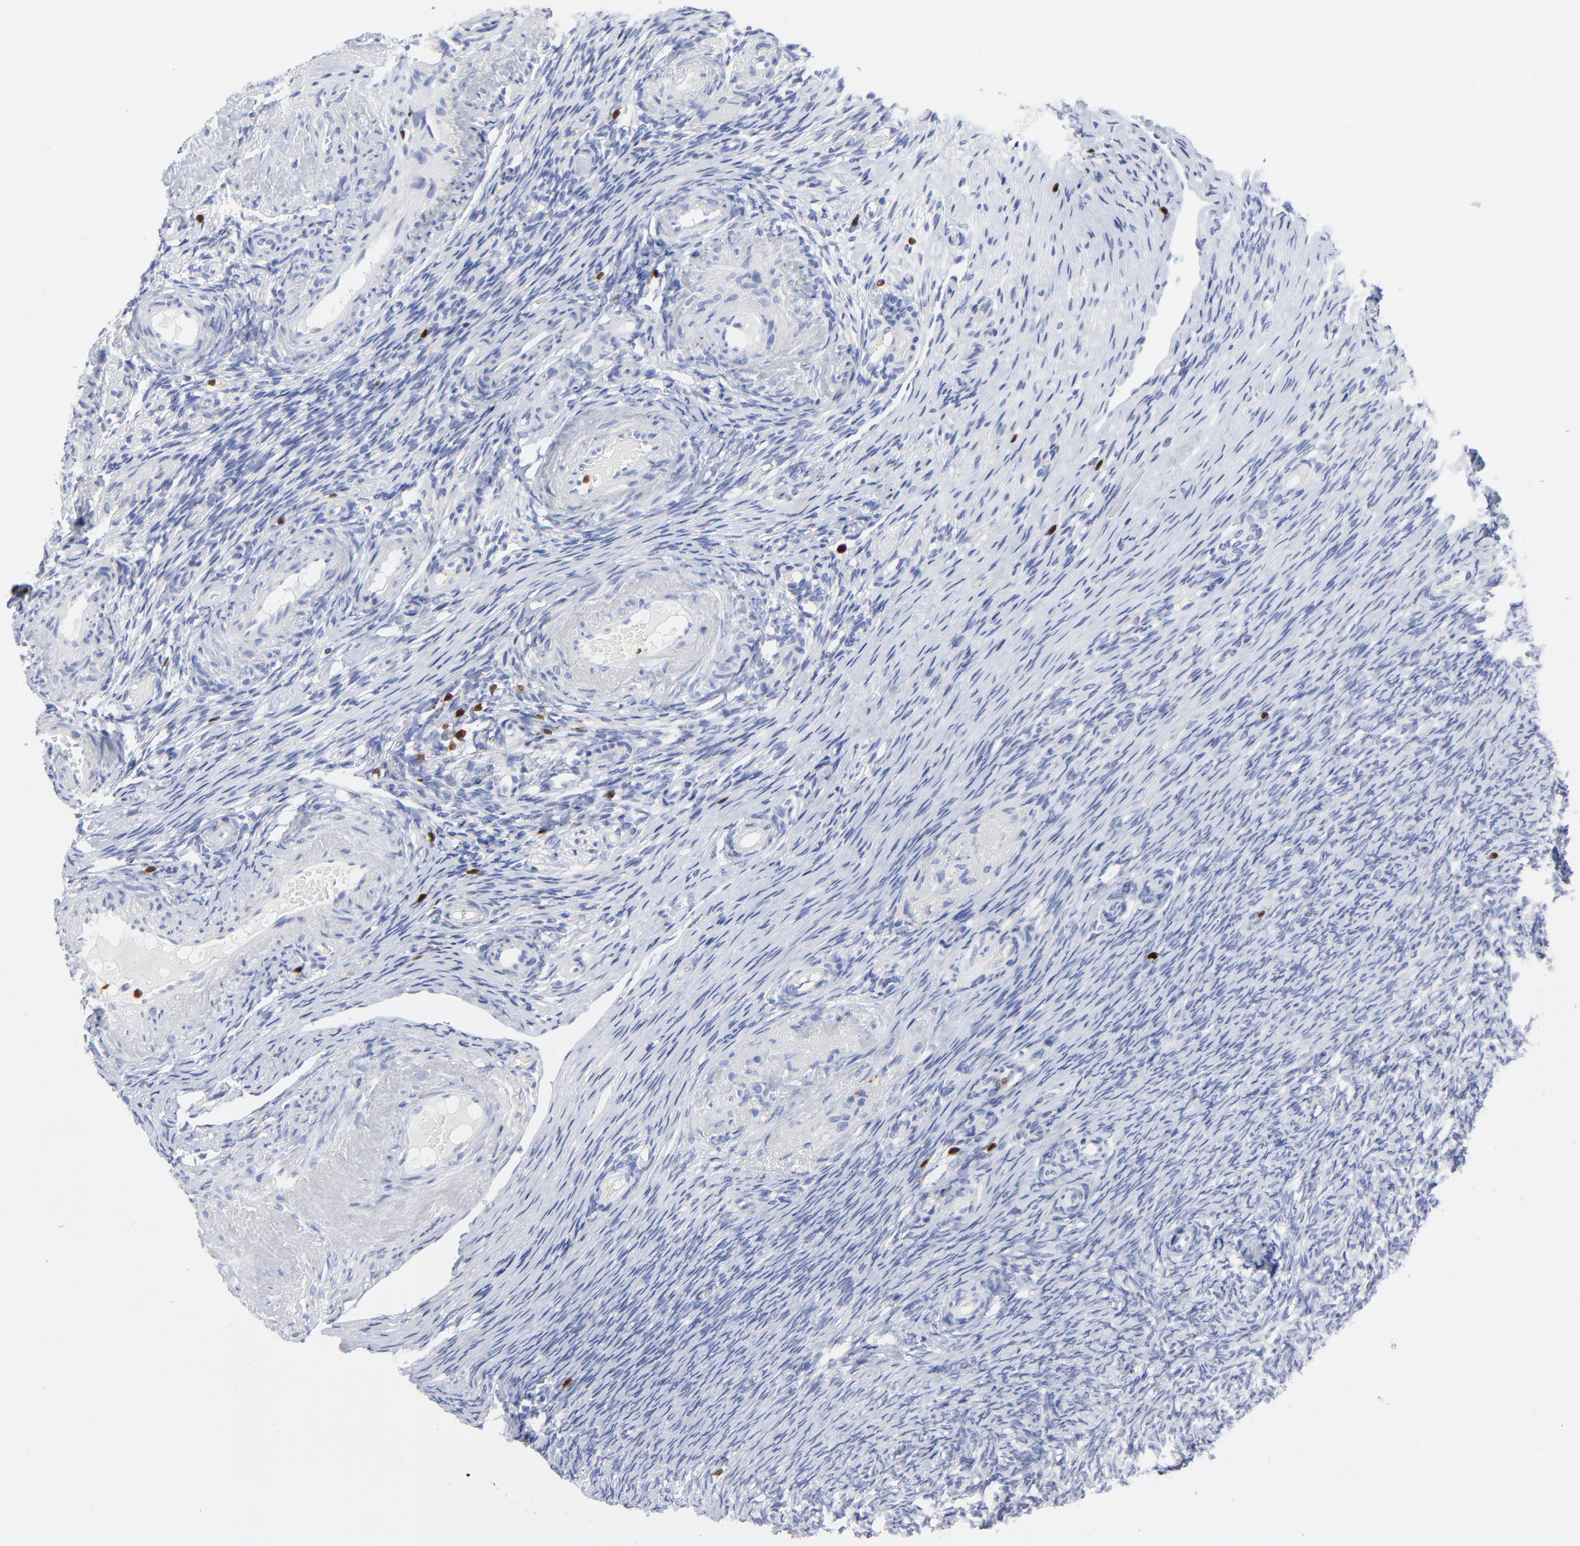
{"staining": {"intensity": "negative", "quantity": "none", "location": "none"}, "tissue": "ovary", "cell_type": "Follicle cells", "image_type": "normal", "snomed": [{"axis": "morphology", "description": "Normal tissue, NOS"}, {"axis": "topography", "description": "Ovary"}], "caption": "Follicle cells are negative for protein expression in unremarkable human ovary.", "gene": "ZAP70", "patient": {"sex": "female", "age": 60}}